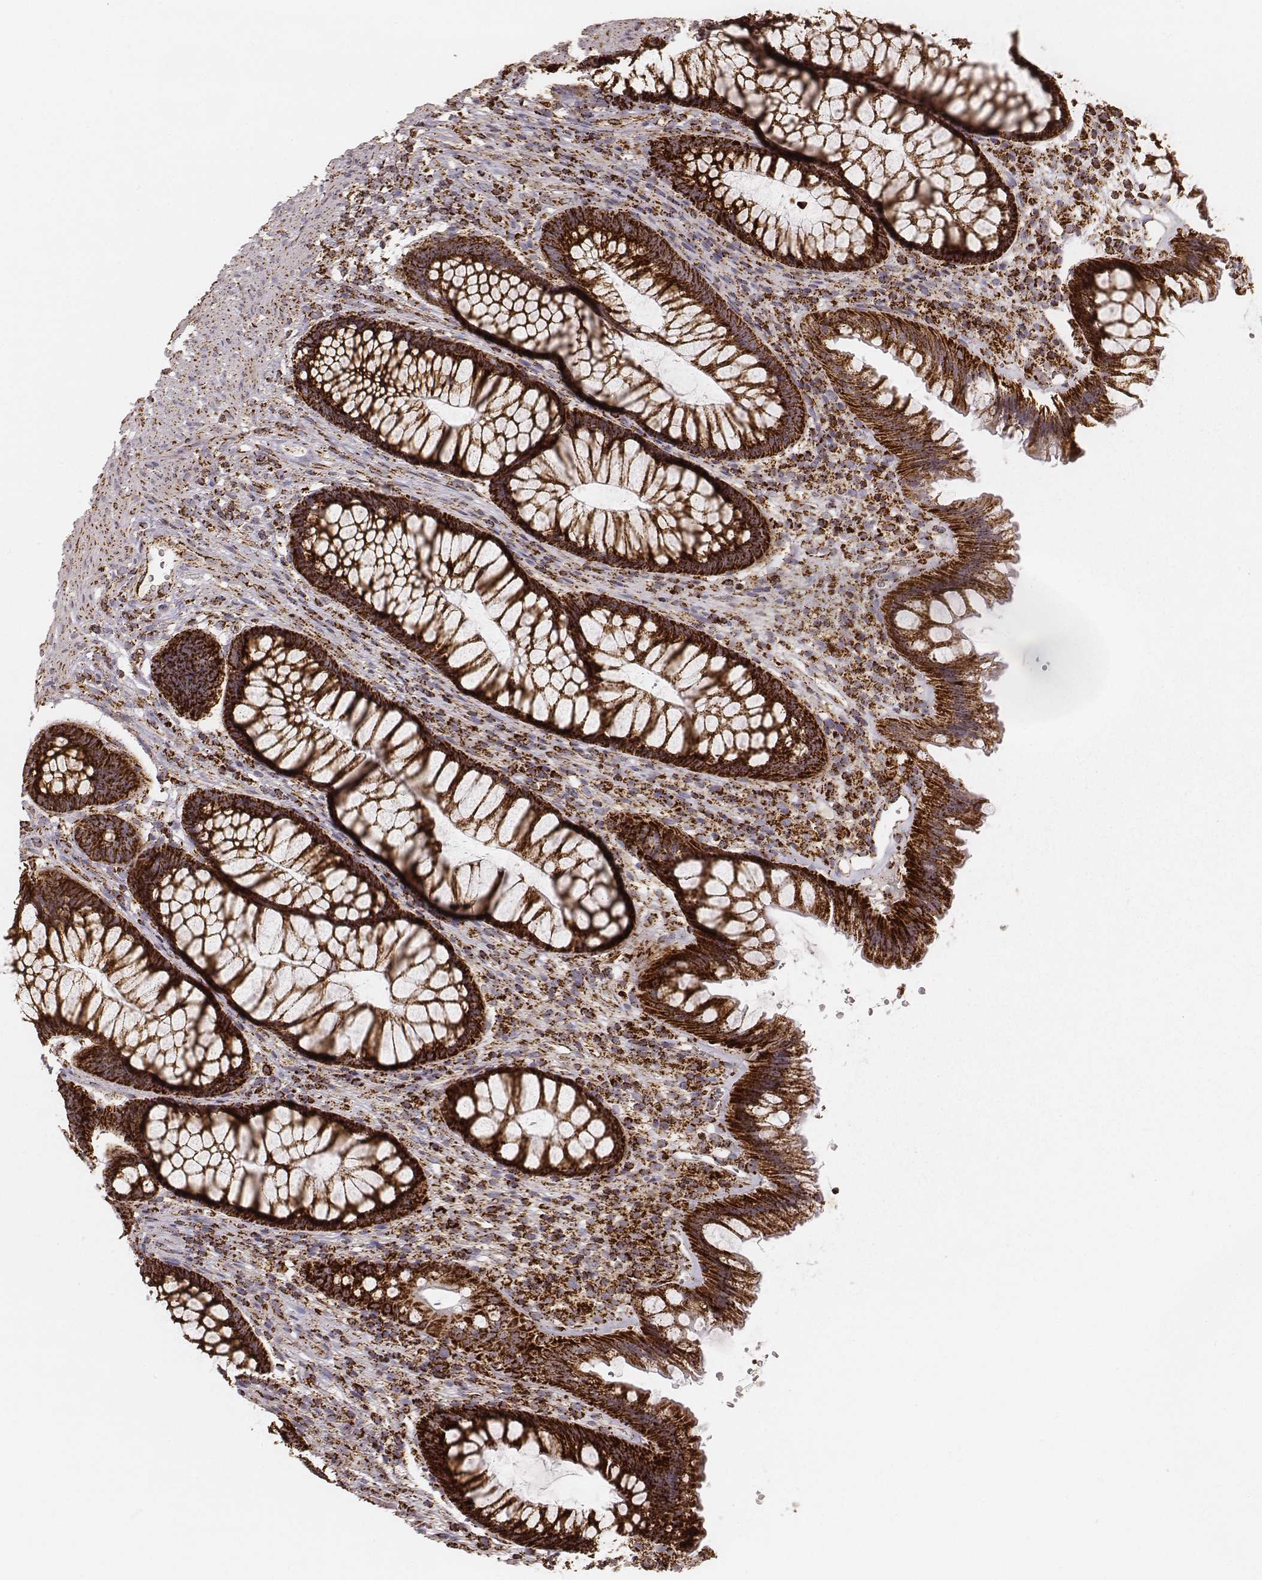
{"staining": {"intensity": "strong", "quantity": ">75%", "location": "cytoplasmic/membranous"}, "tissue": "rectum", "cell_type": "Glandular cells", "image_type": "normal", "snomed": [{"axis": "morphology", "description": "Normal tissue, NOS"}, {"axis": "topography", "description": "Smooth muscle"}, {"axis": "topography", "description": "Rectum"}], "caption": "This photomicrograph exhibits normal rectum stained with IHC to label a protein in brown. The cytoplasmic/membranous of glandular cells show strong positivity for the protein. Nuclei are counter-stained blue.", "gene": "CS", "patient": {"sex": "male", "age": 53}}